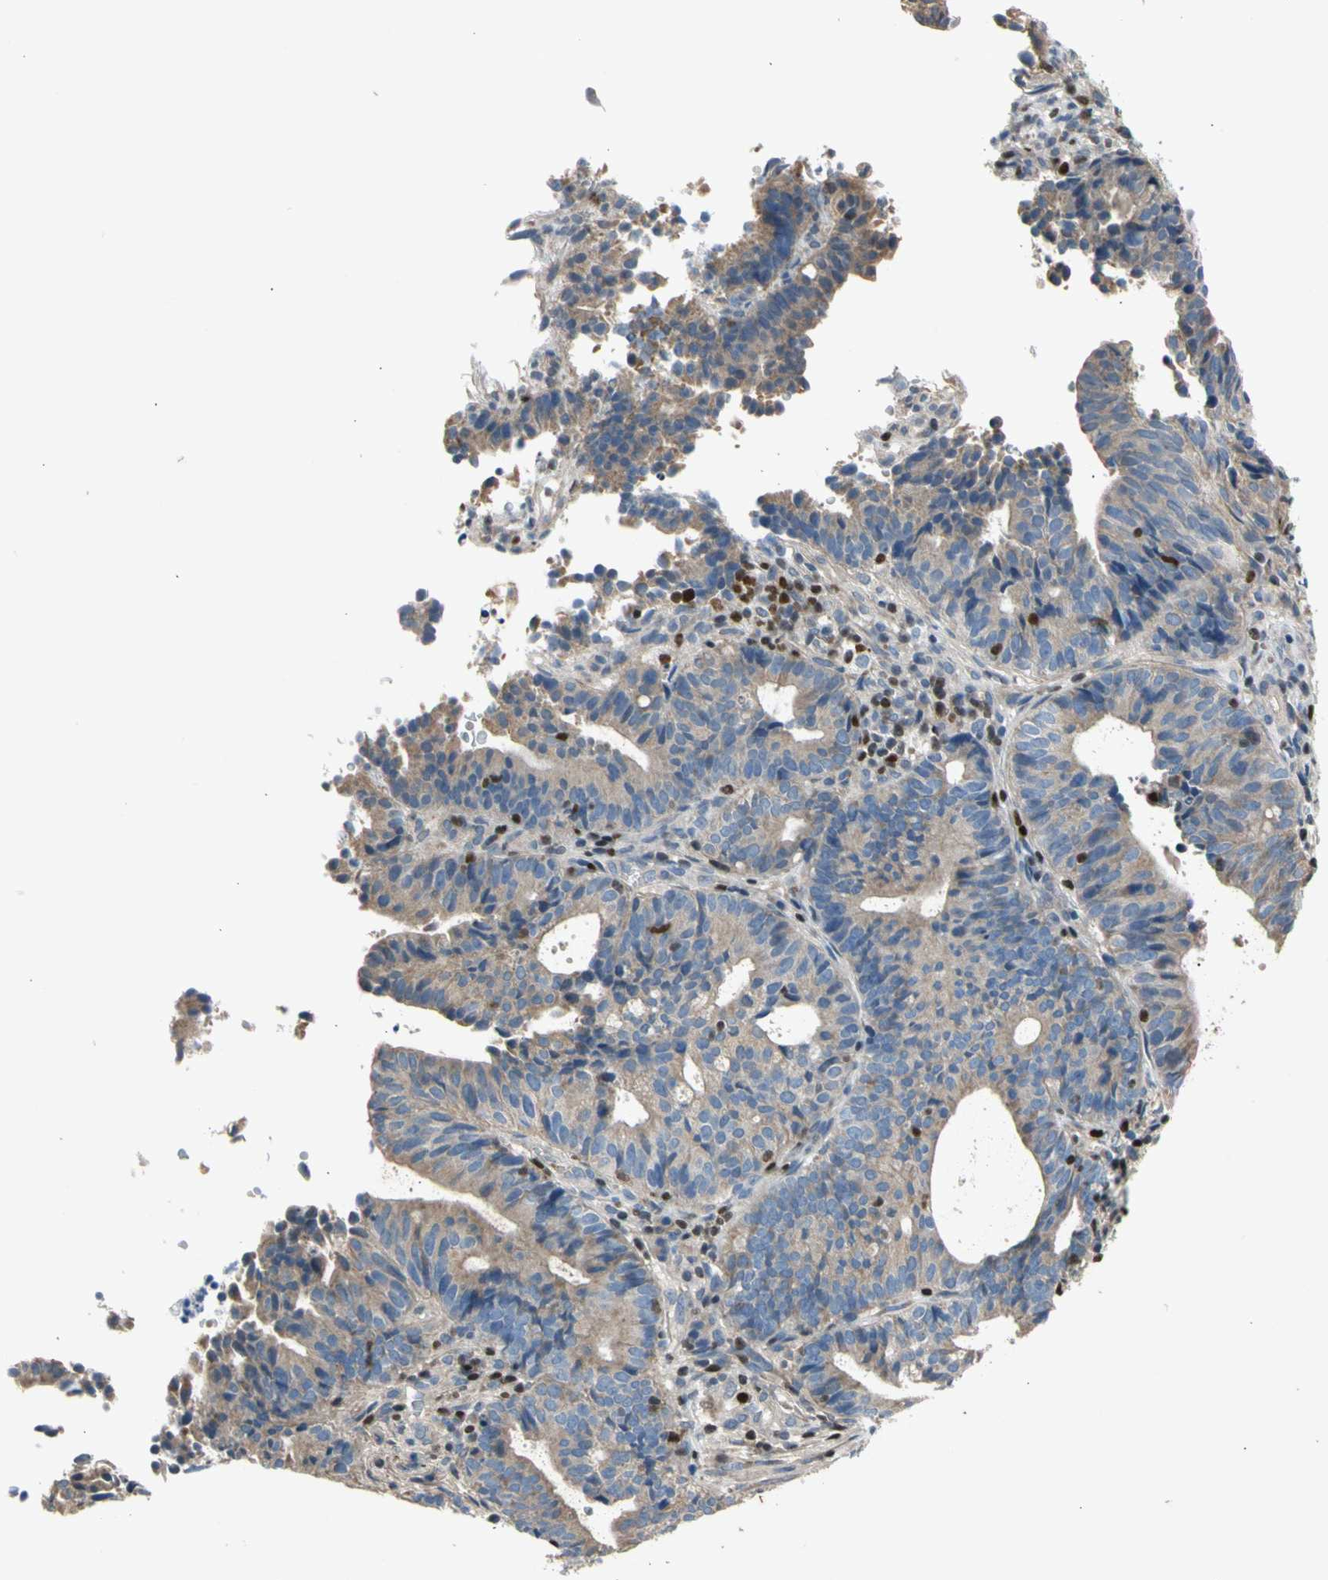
{"staining": {"intensity": "weak", "quantity": "25%-75%", "location": "cytoplasmic/membranous"}, "tissue": "endometrial cancer", "cell_type": "Tumor cells", "image_type": "cancer", "snomed": [{"axis": "morphology", "description": "Adenocarcinoma, NOS"}, {"axis": "topography", "description": "Uterus"}], "caption": "Endometrial cancer (adenocarcinoma) stained for a protein (brown) shows weak cytoplasmic/membranous positive positivity in about 25%-75% of tumor cells.", "gene": "TBX21", "patient": {"sex": "female", "age": 83}}